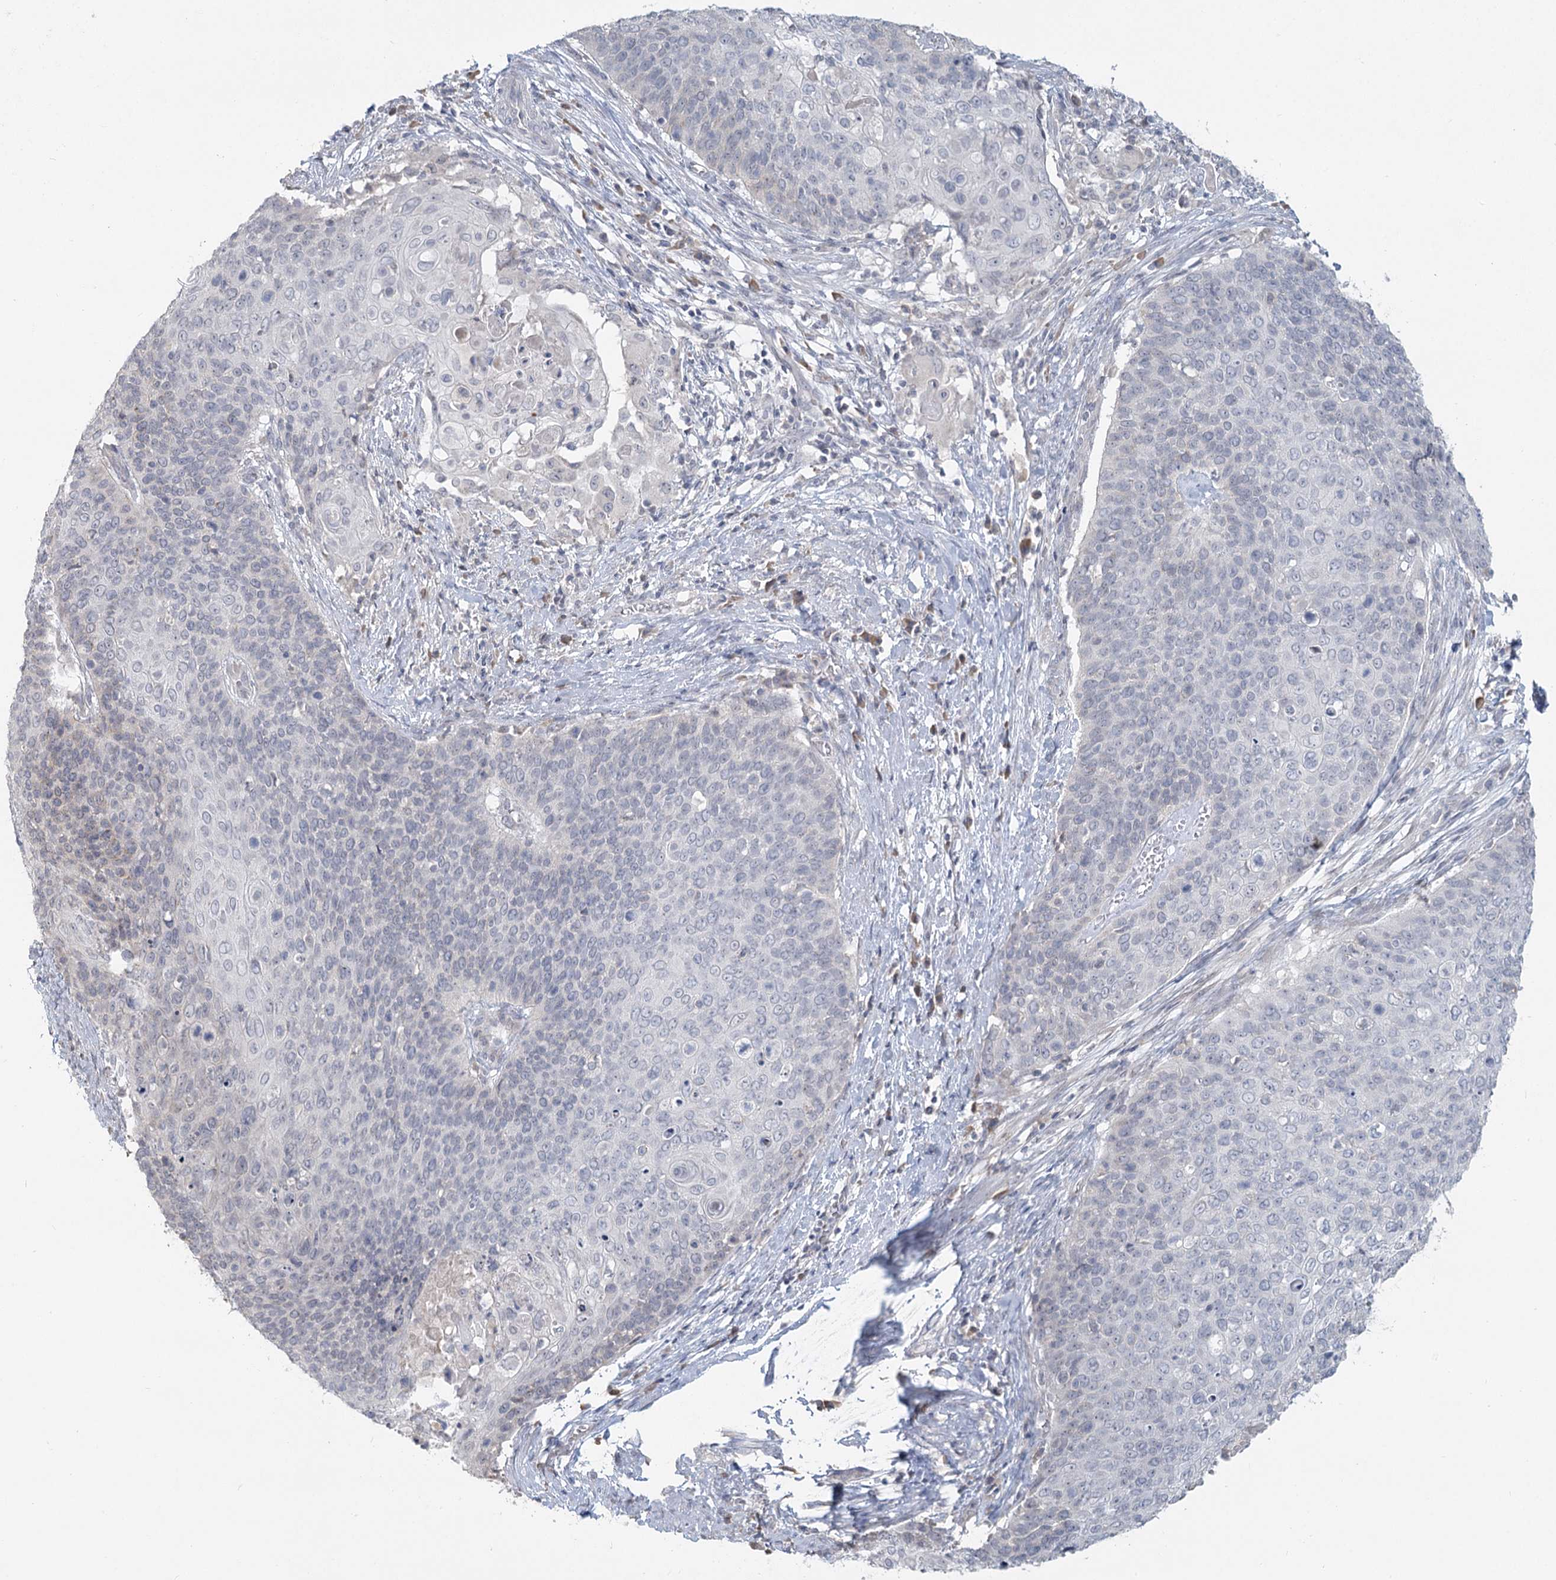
{"staining": {"intensity": "negative", "quantity": "none", "location": "none"}, "tissue": "cervical cancer", "cell_type": "Tumor cells", "image_type": "cancer", "snomed": [{"axis": "morphology", "description": "Squamous cell carcinoma, NOS"}, {"axis": "topography", "description": "Cervix"}], "caption": "Tumor cells show no significant expression in cervical cancer.", "gene": "SLC9A3", "patient": {"sex": "female", "age": 39}}